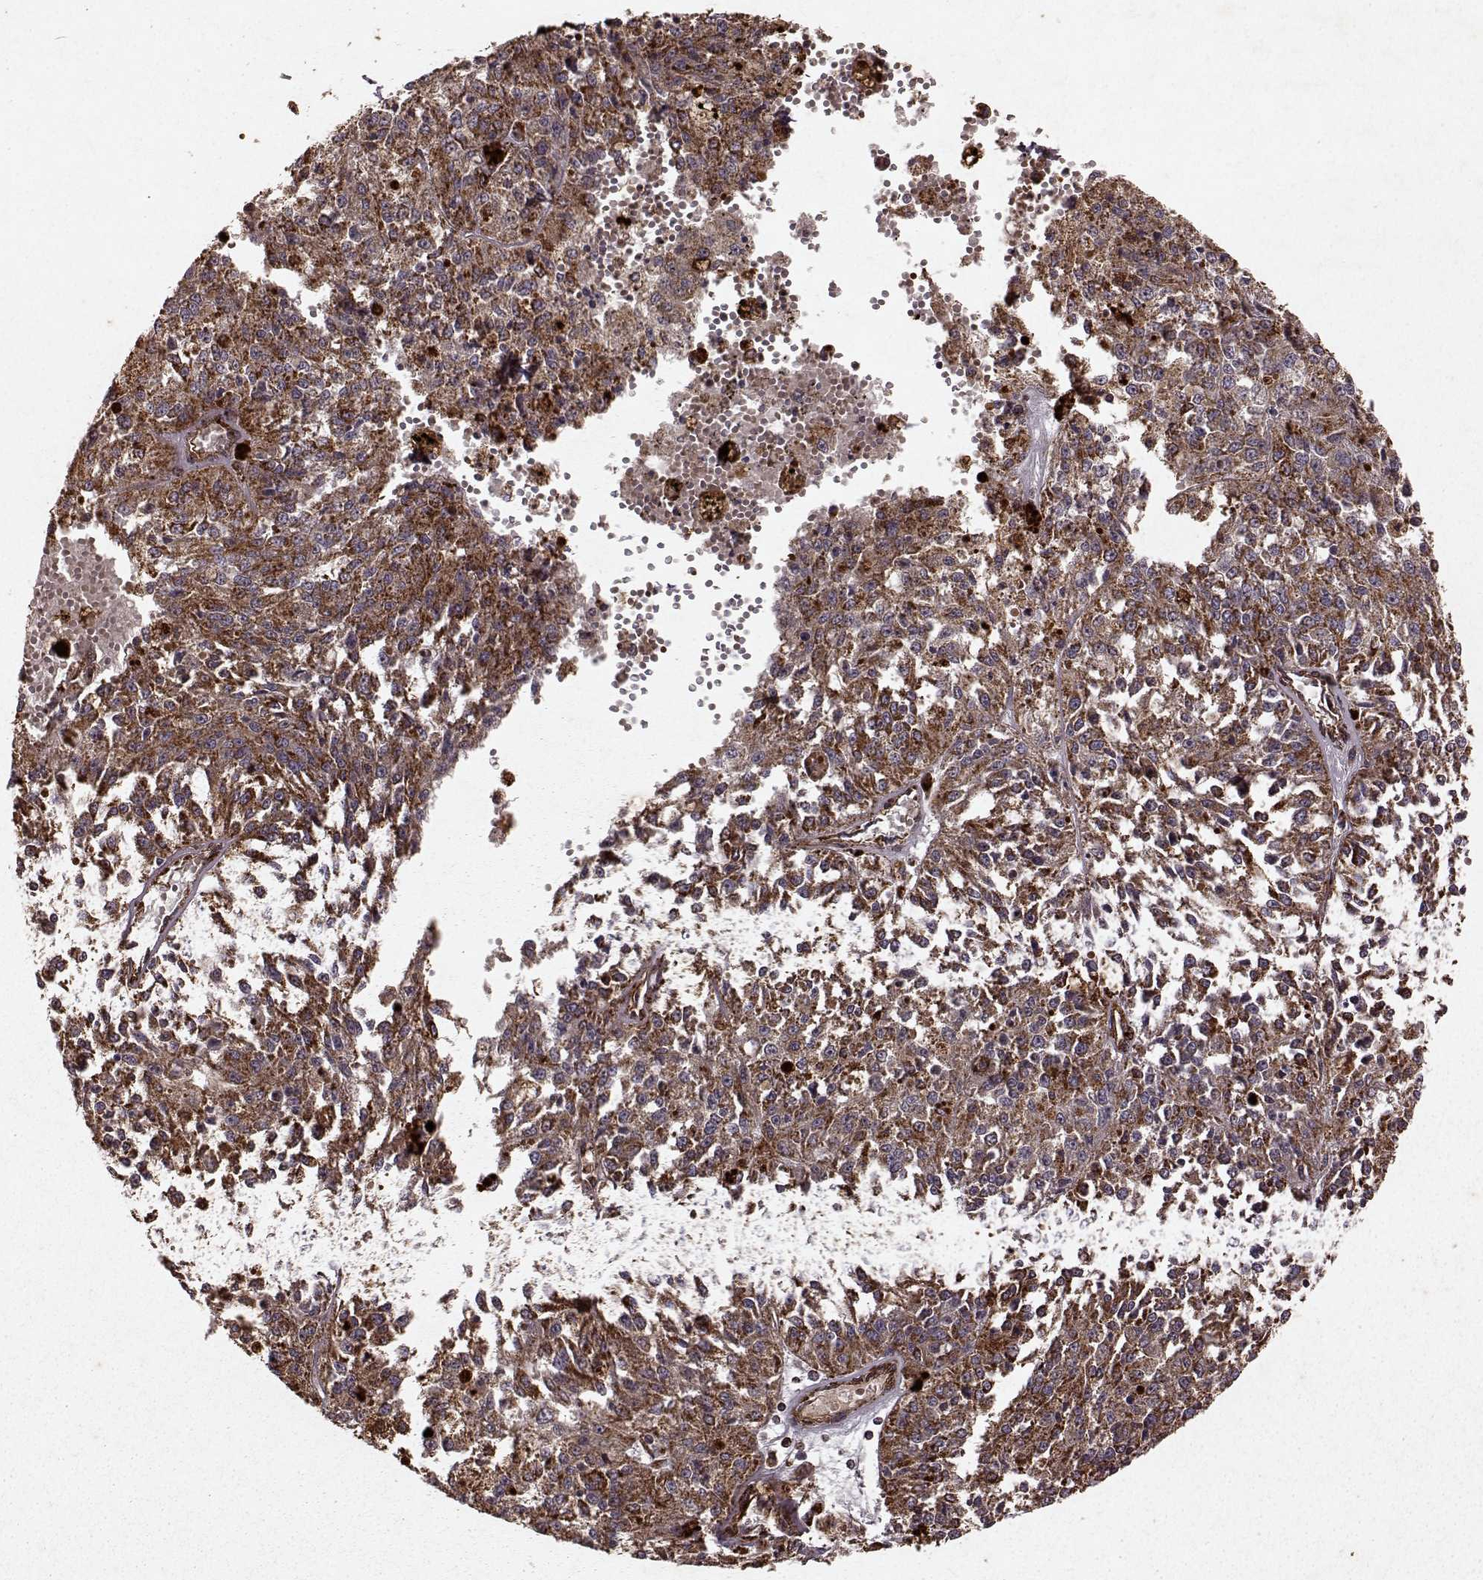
{"staining": {"intensity": "strong", "quantity": ">75%", "location": "cytoplasmic/membranous"}, "tissue": "melanoma", "cell_type": "Tumor cells", "image_type": "cancer", "snomed": [{"axis": "morphology", "description": "Malignant melanoma, Metastatic site"}, {"axis": "topography", "description": "Lymph node"}], "caption": "Melanoma stained with a brown dye demonstrates strong cytoplasmic/membranous positive positivity in approximately >75% of tumor cells.", "gene": "FXN", "patient": {"sex": "female", "age": 64}}